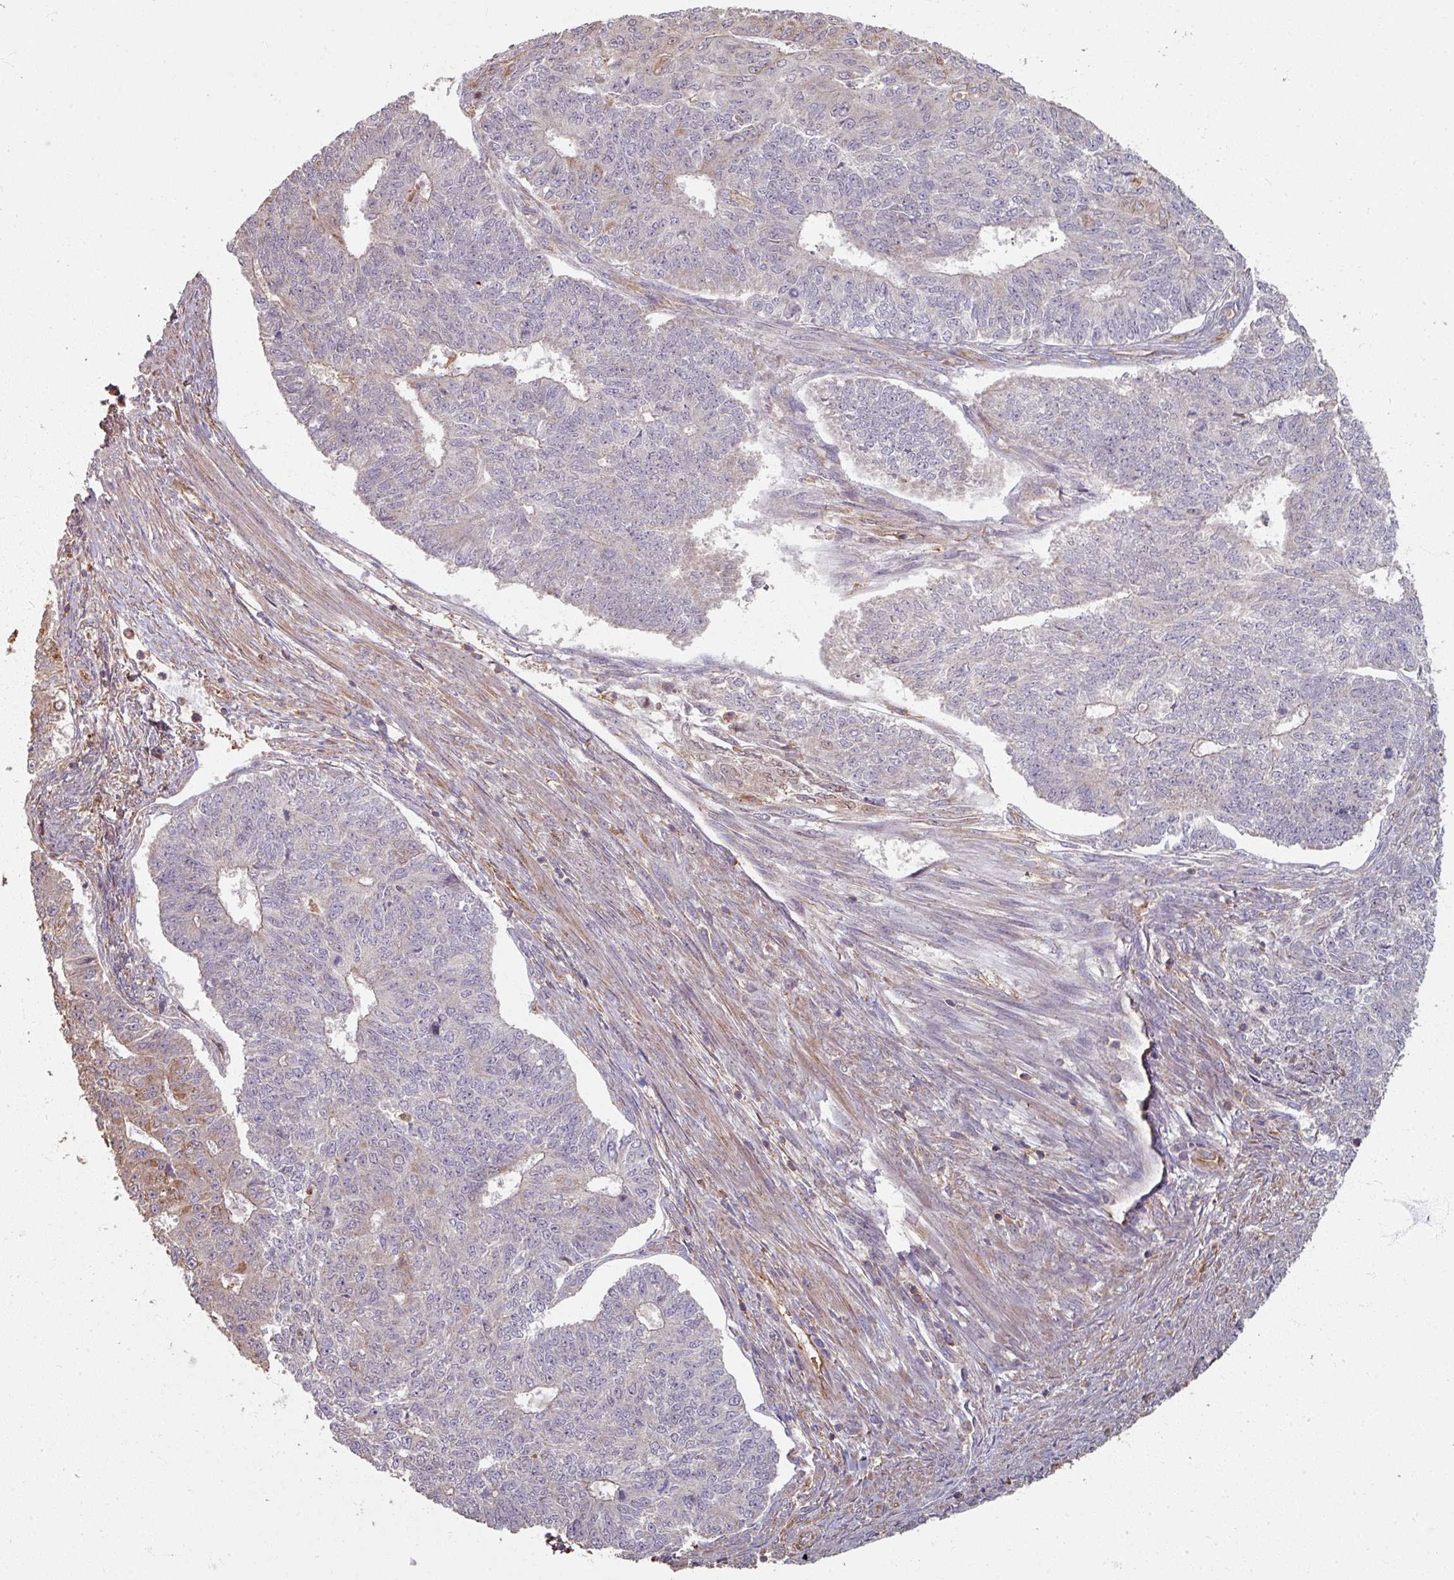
{"staining": {"intensity": "weak", "quantity": "<25%", "location": "cytoplasmic/membranous"}, "tissue": "endometrial cancer", "cell_type": "Tumor cells", "image_type": "cancer", "snomed": [{"axis": "morphology", "description": "Adenocarcinoma, NOS"}, {"axis": "topography", "description": "Endometrium"}], "caption": "High magnification brightfield microscopy of adenocarcinoma (endometrial) stained with DAB (brown) and counterstained with hematoxylin (blue): tumor cells show no significant staining.", "gene": "CCDC68", "patient": {"sex": "female", "age": 32}}